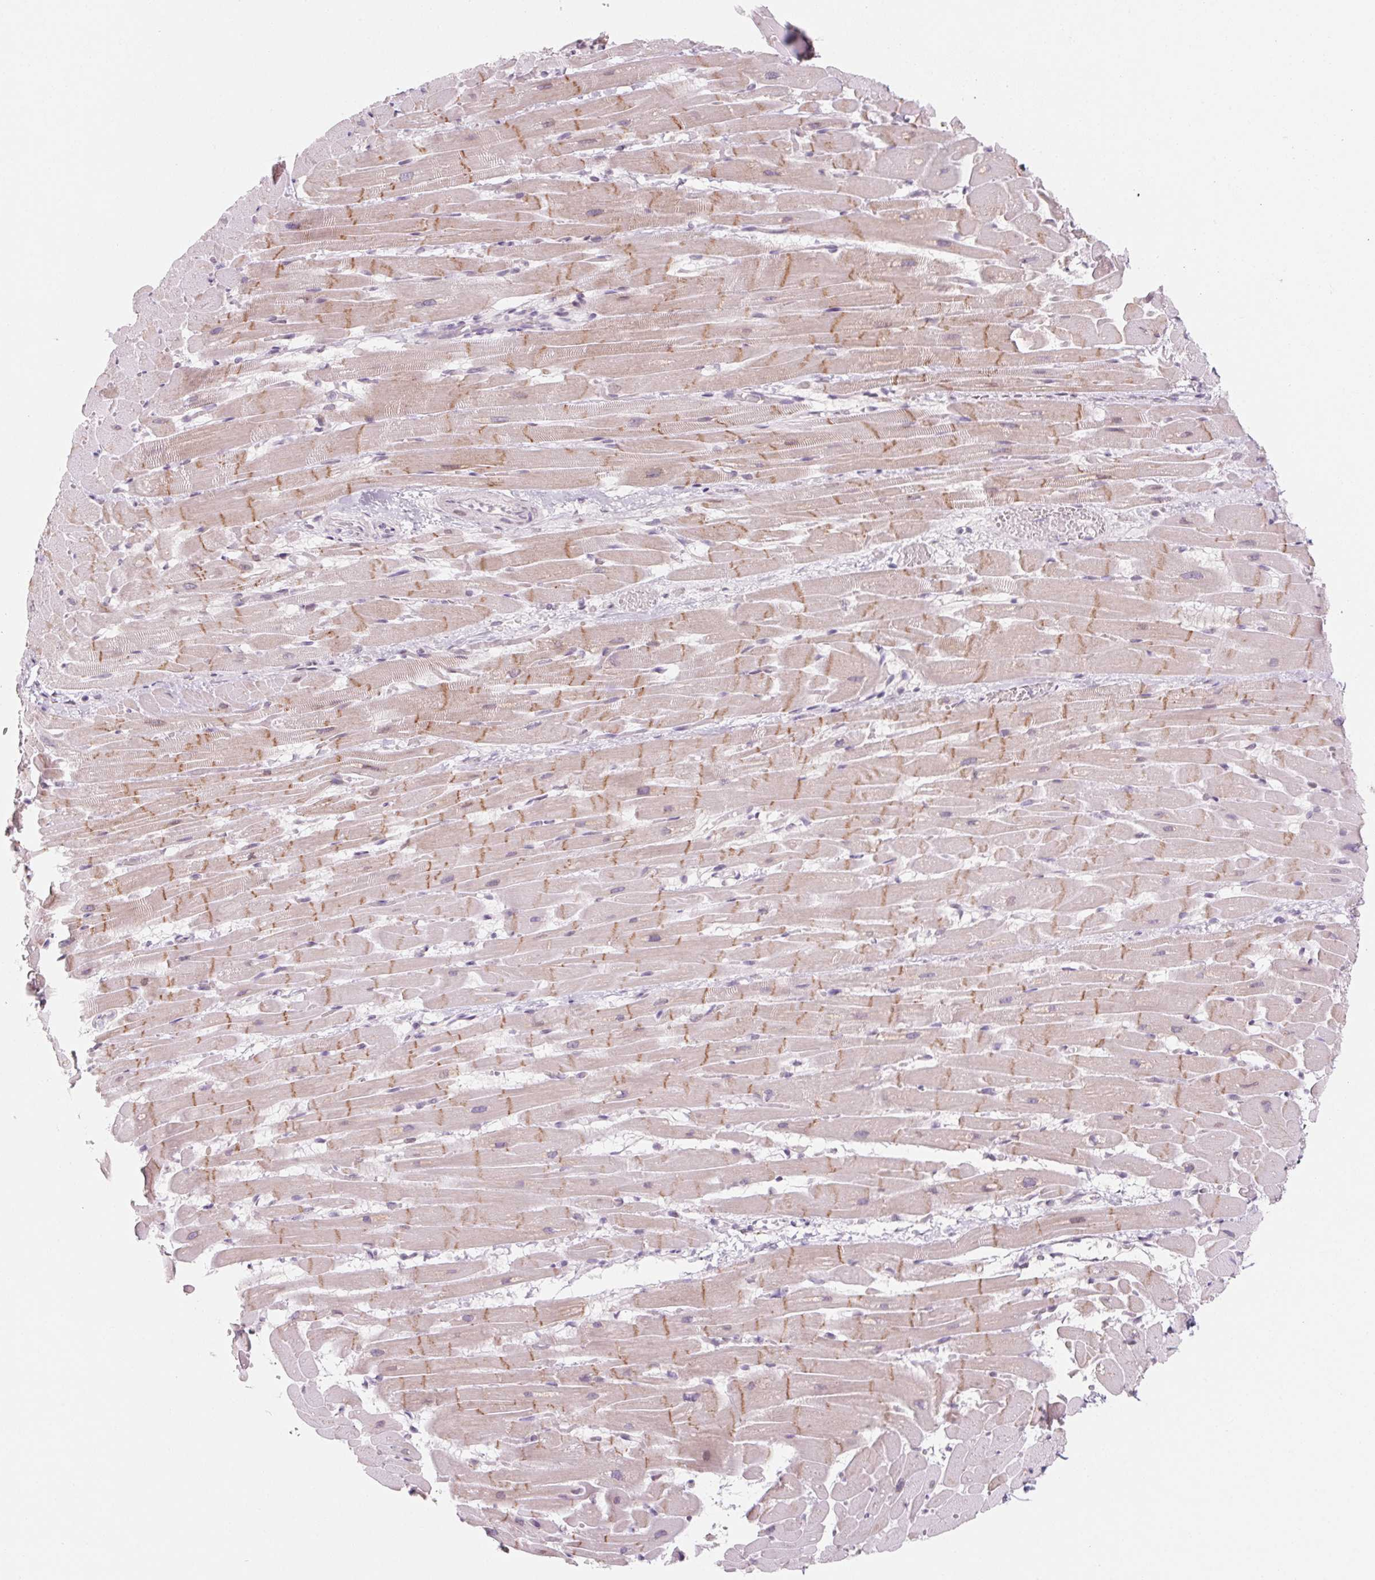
{"staining": {"intensity": "moderate", "quantity": "<25%", "location": "cytoplasmic/membranous"}, "tissue": "heart muscle", "cell_type": "Cardiomyocytes", "image_type": "normal", "snomed": [{"axis": "morphology", "description": "Normal tissue, NOS"}, {"axis": "topography", "description": "Heart"}], "caption": "Brown immunohistochemical staining in unremarkable heart muscle shows moderate cytoplasmic/membranous expression in approximately <25% of cardiomyocytes. (Brightfield microscopy of DAB IHC at high magnification).", "gene": "KCNQ2", "patient": {"sex": "male", "age": 37}}